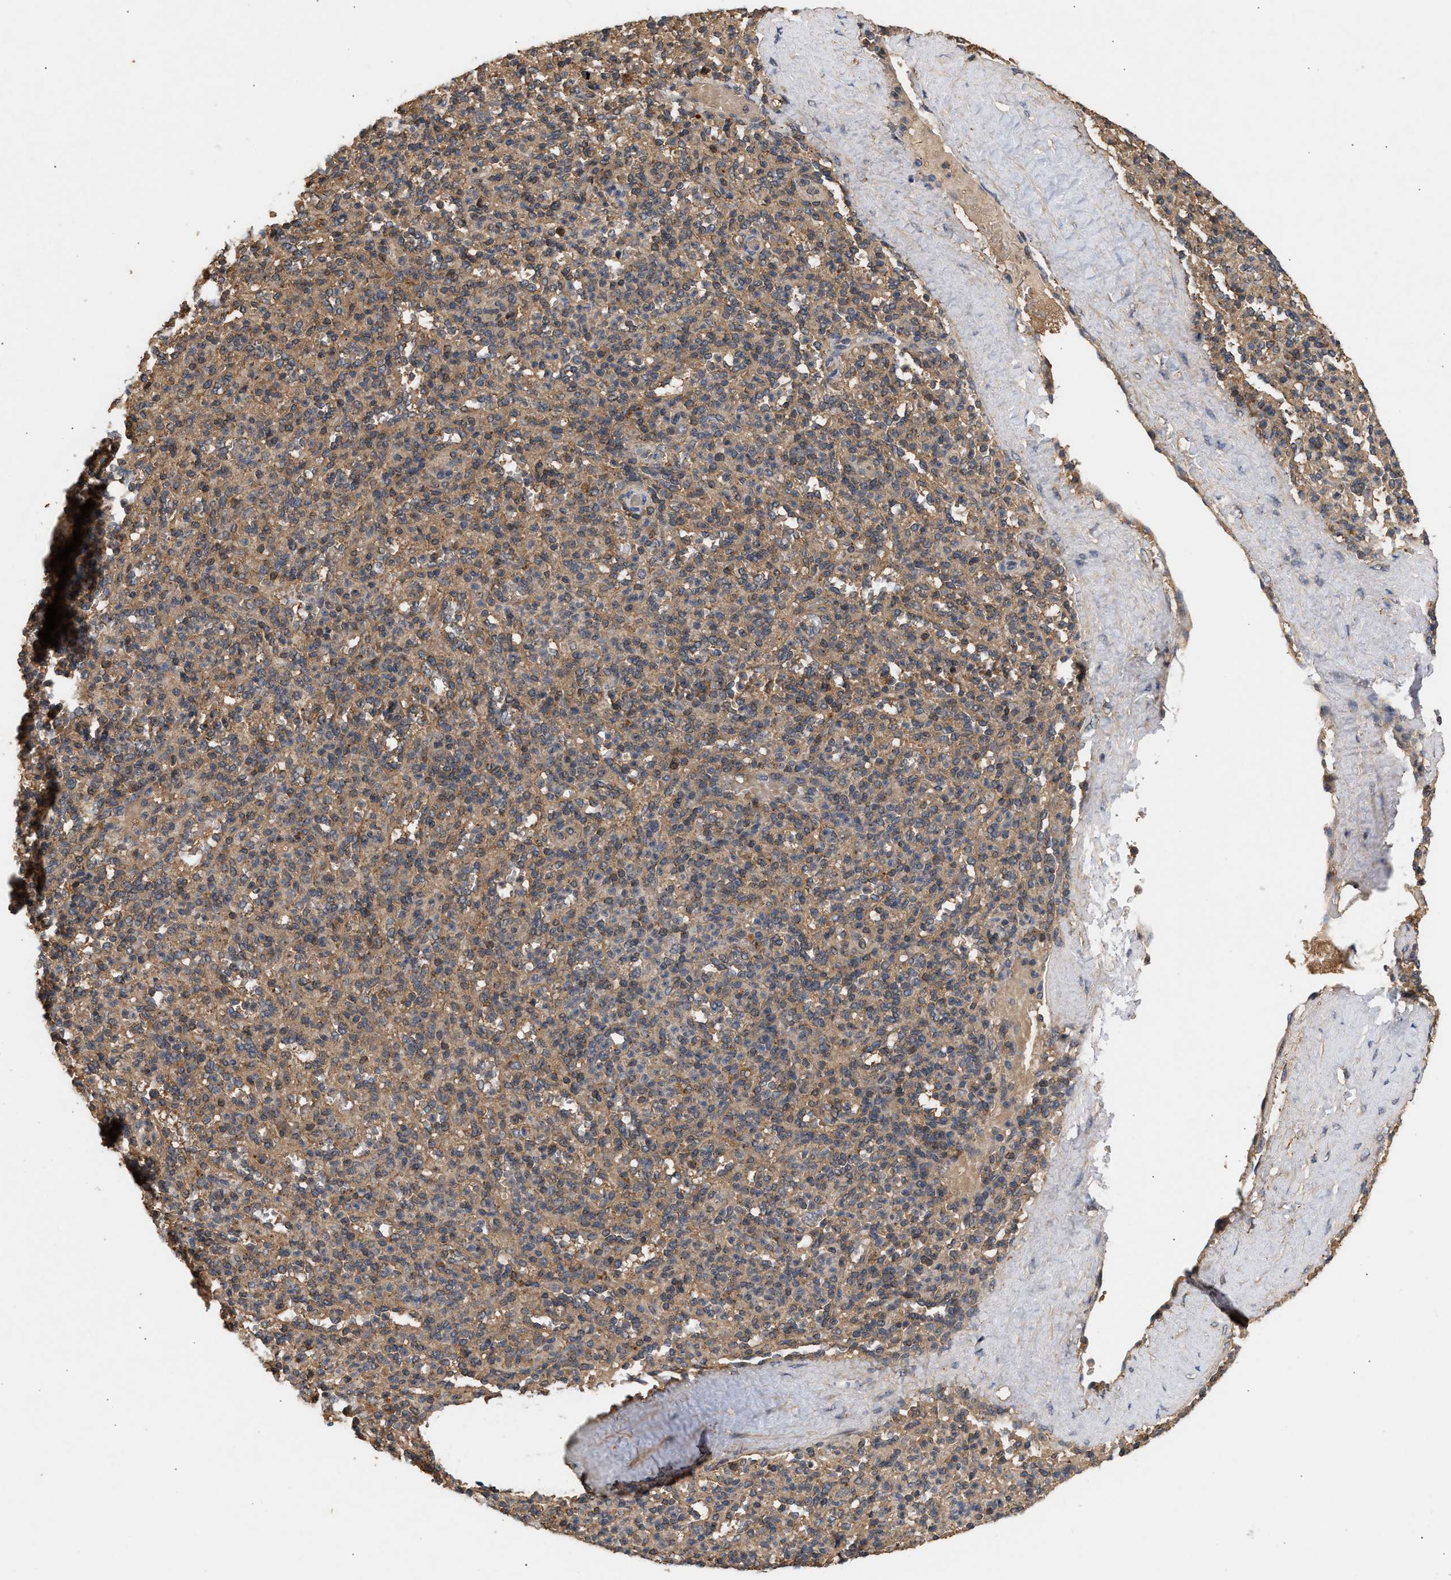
{"staining": {"intensity": "moderate", "quantity": "25%-75%", "location": "cytoplasmic/membranous"}, "tissue": "spleen", "cell_type": "Cells in red pulp", "image_type": "normal", "snomed": [{"axis": "morphology", "description": "Normal tissue, NOS"}, {"axis": "topography", "description": "Spleen"}], "caption": "A brown stain highlights moderate cytoplasmic/membranous positivity of a protein in cells in red pulp of unremarkable spleen.", "gene": "FITM1", "patient": {"sex": "male", "age": 36}}